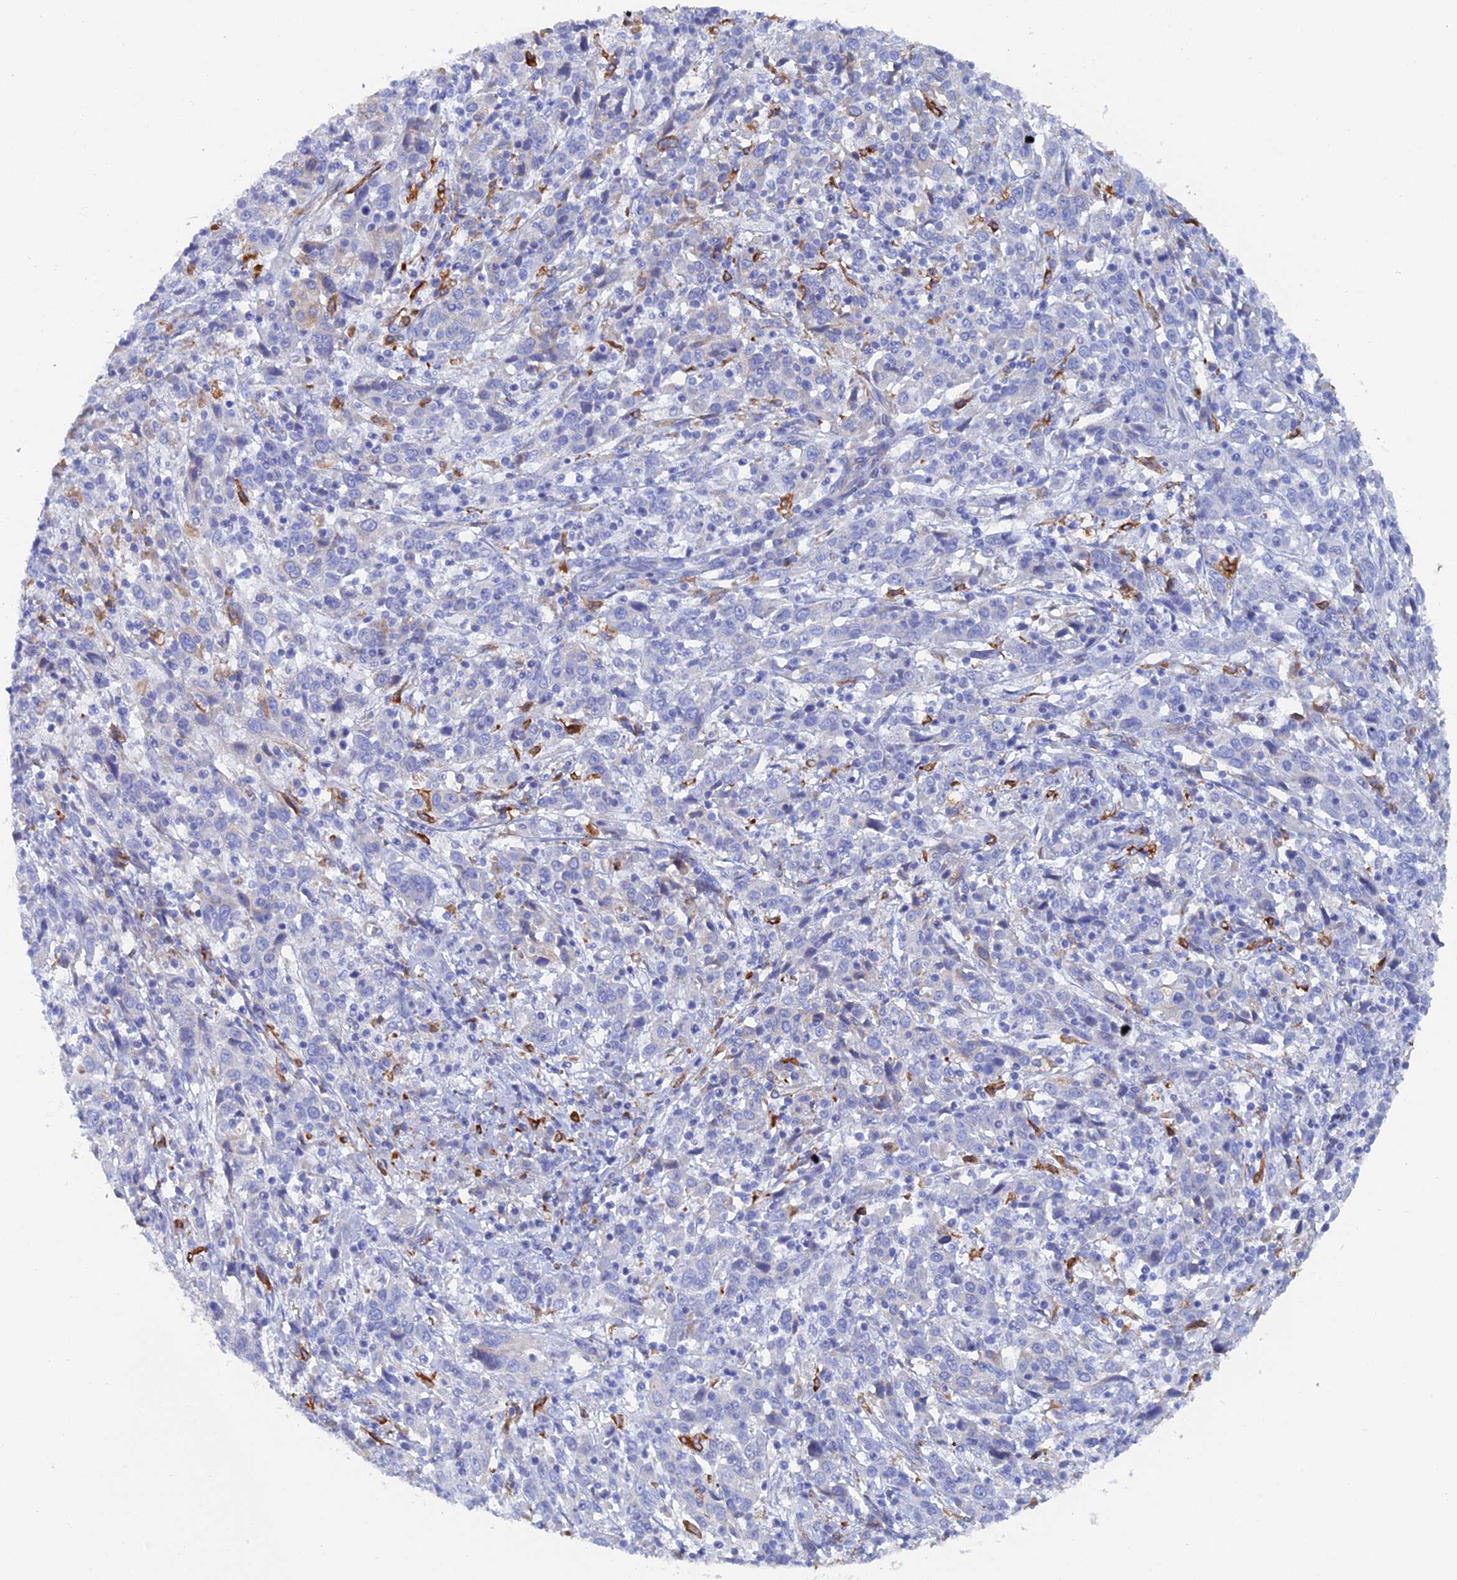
{"staining": {"intensity": "negative", "quantity": "none", "location": "none"}, "tissue": "cervical cancer", "cell_type": "Tumor cells", "image_type": "cancer", "snomed": [{"axis": "morphology", "description": "Squamous cell carcinoma, NOS"}, {"axis": "topography", "description": "Cervix"}], "caption": "The micrograph exhibits no significant positivity in tumor cells of cervical cancer. Nuclei are stained in blue.", "gene": "COG7", "patient": {"sex": "female", "age": 46}}